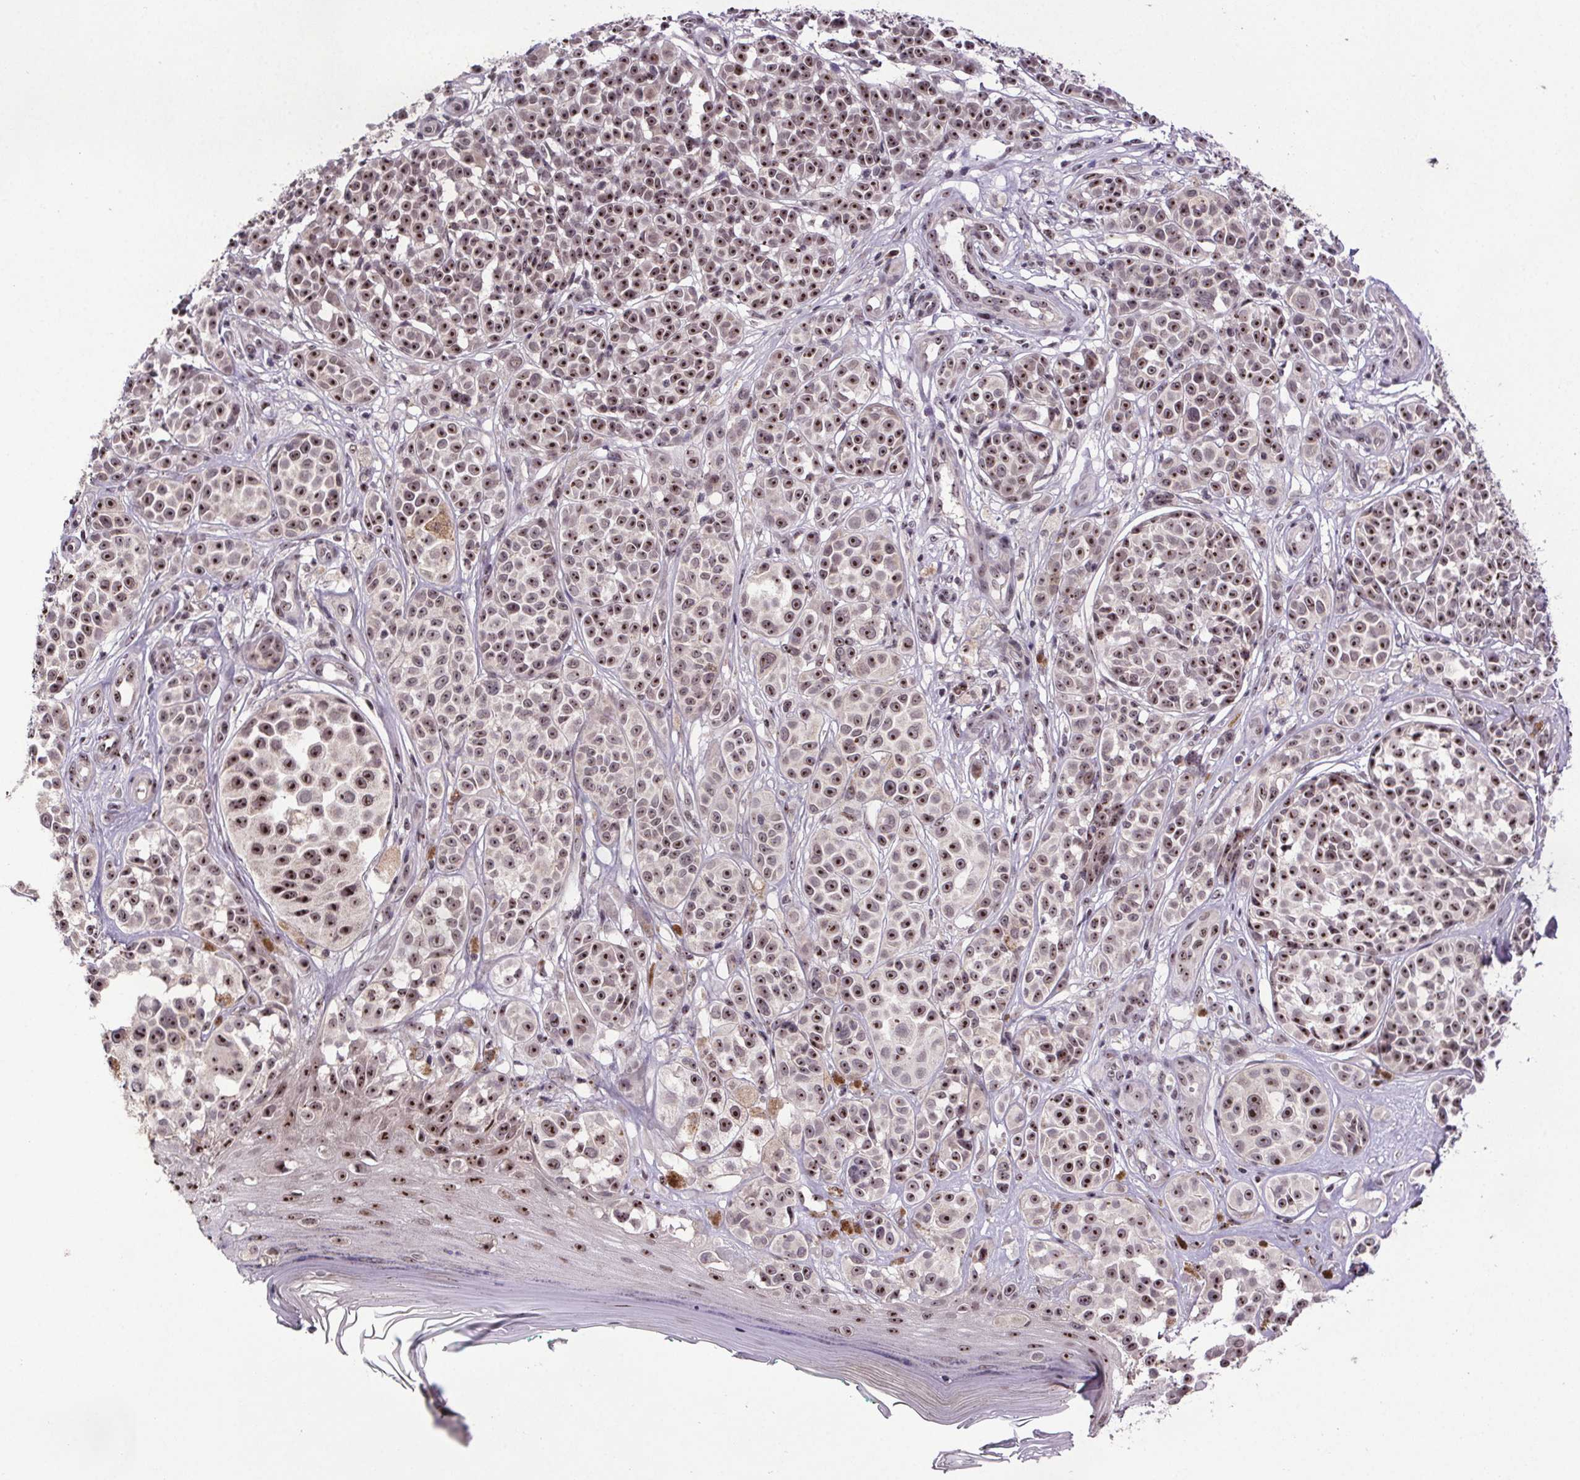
{"staining": {"intensity": "moderate", "quantity": ">75%", "location": "nuclear"}, "tissue": "melanoma", "cell_type": "Tumor cells", "image_type": "cancer", "snomed": [{"axis": "morphology", "description": "Malignant melanoma, NOS"}, {"axis": "topography", "description": "Skin"}], "caption": "A brown stain shows moderate nuclear positivity of a protein in human melanoma tumor cells. (DAB (3,3'-diaminobenzidine) IHC, brown staining for protein, blue staining for nuclei).", "gene": "ATMIN", "patient": {"sex": "female", "age": 90}}